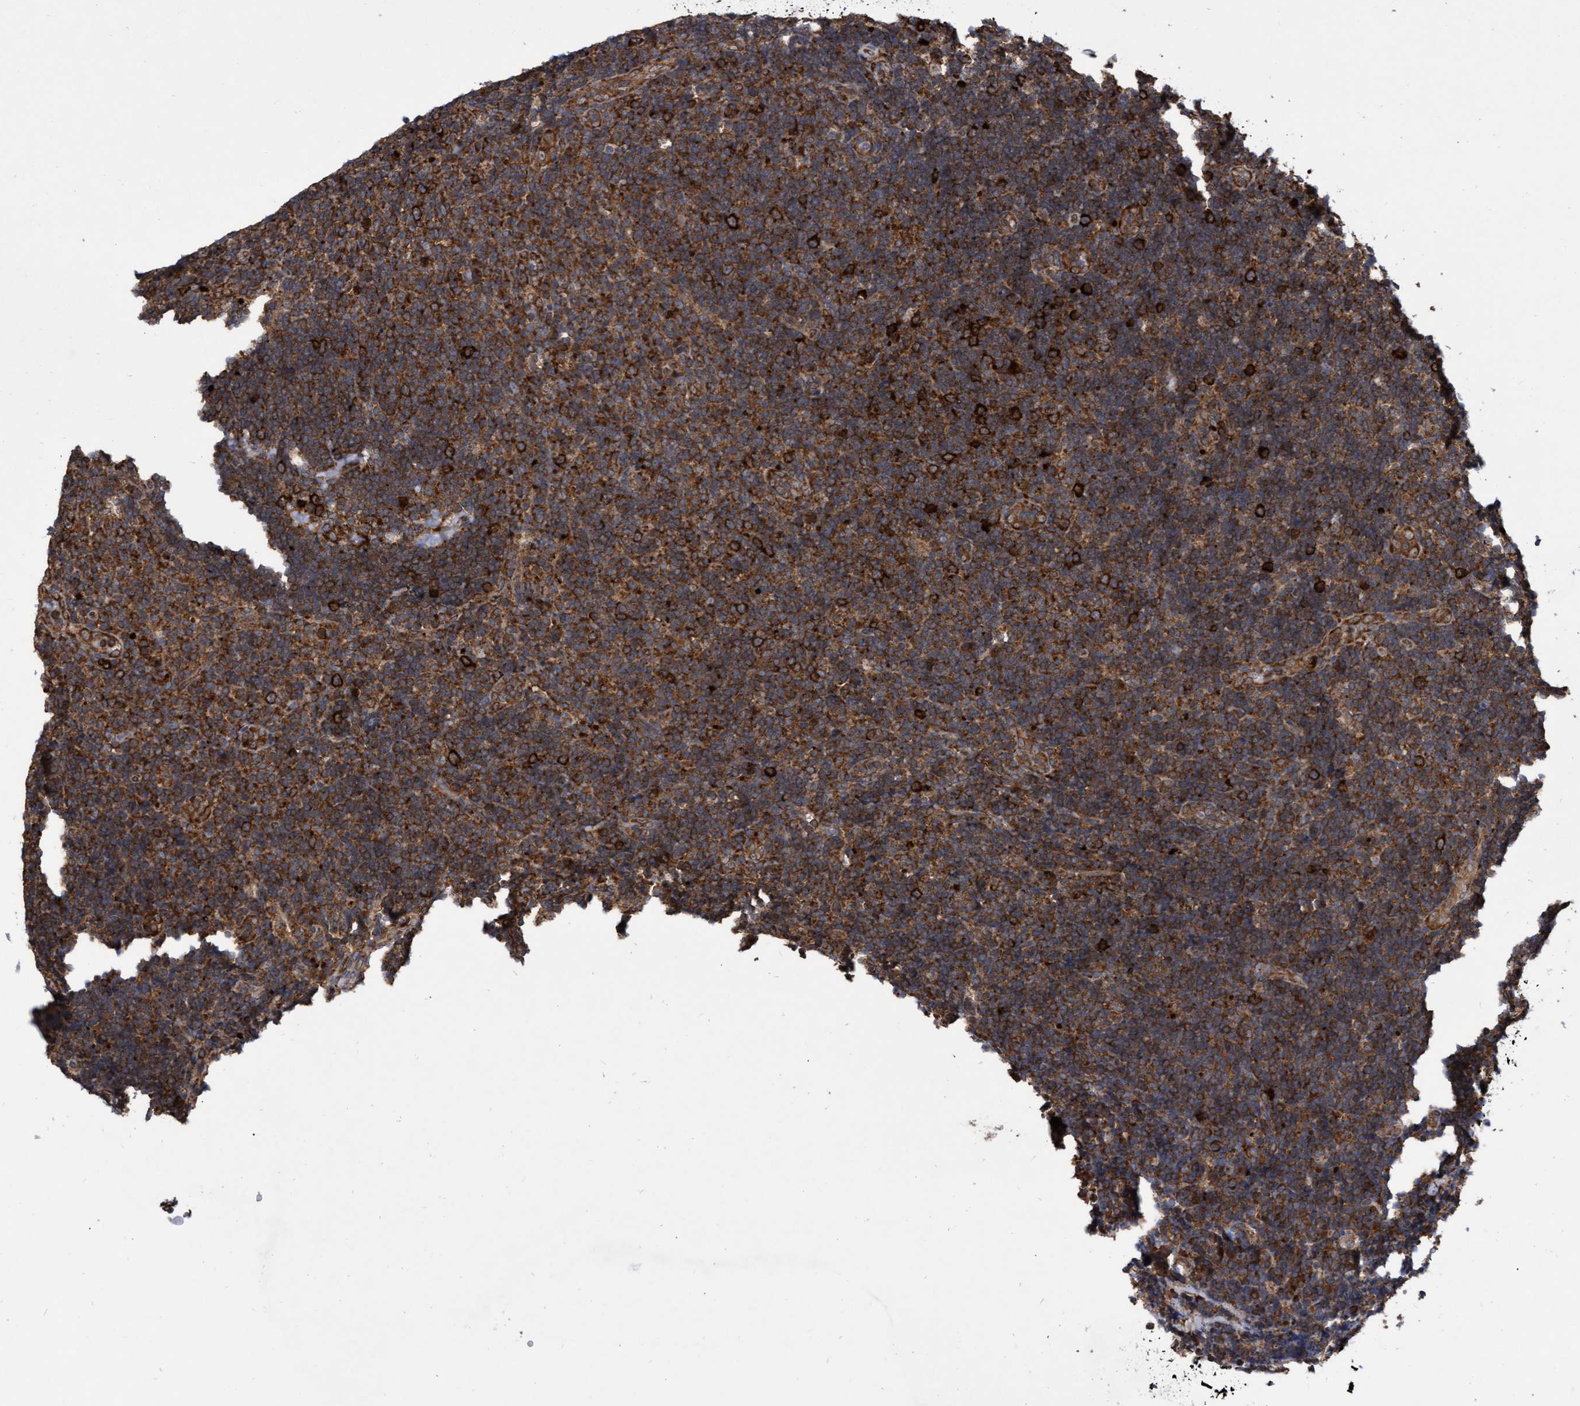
{"staining": {"intensity": "moderate", "quantity": ">75%", "location": "cytoplasmic/membranous"}, "tissue": "lymphoma", "cell_type": "Tumor cells", "image_type": "cancer", "snomed": [{"axis": "morphology", "description": "Malignant lymphoma, non-Hodgkin's type, High grade"}, {"axis": "topography", "description": "Tonsil"}], "caption": "DAB immunohistochemical staining of lymphoma exhibits moderate cytoplasmic/membranous protein positivity in about >75% of tumor cells. The staining is performed using DAB (3,3'-diaminobenzidine) brown chromogen to label protein expression. The nuclei are counter-stained blue using hematoxylin.", "gene": "ABCF2", "patient": {"sex": "female", "age": 36}}